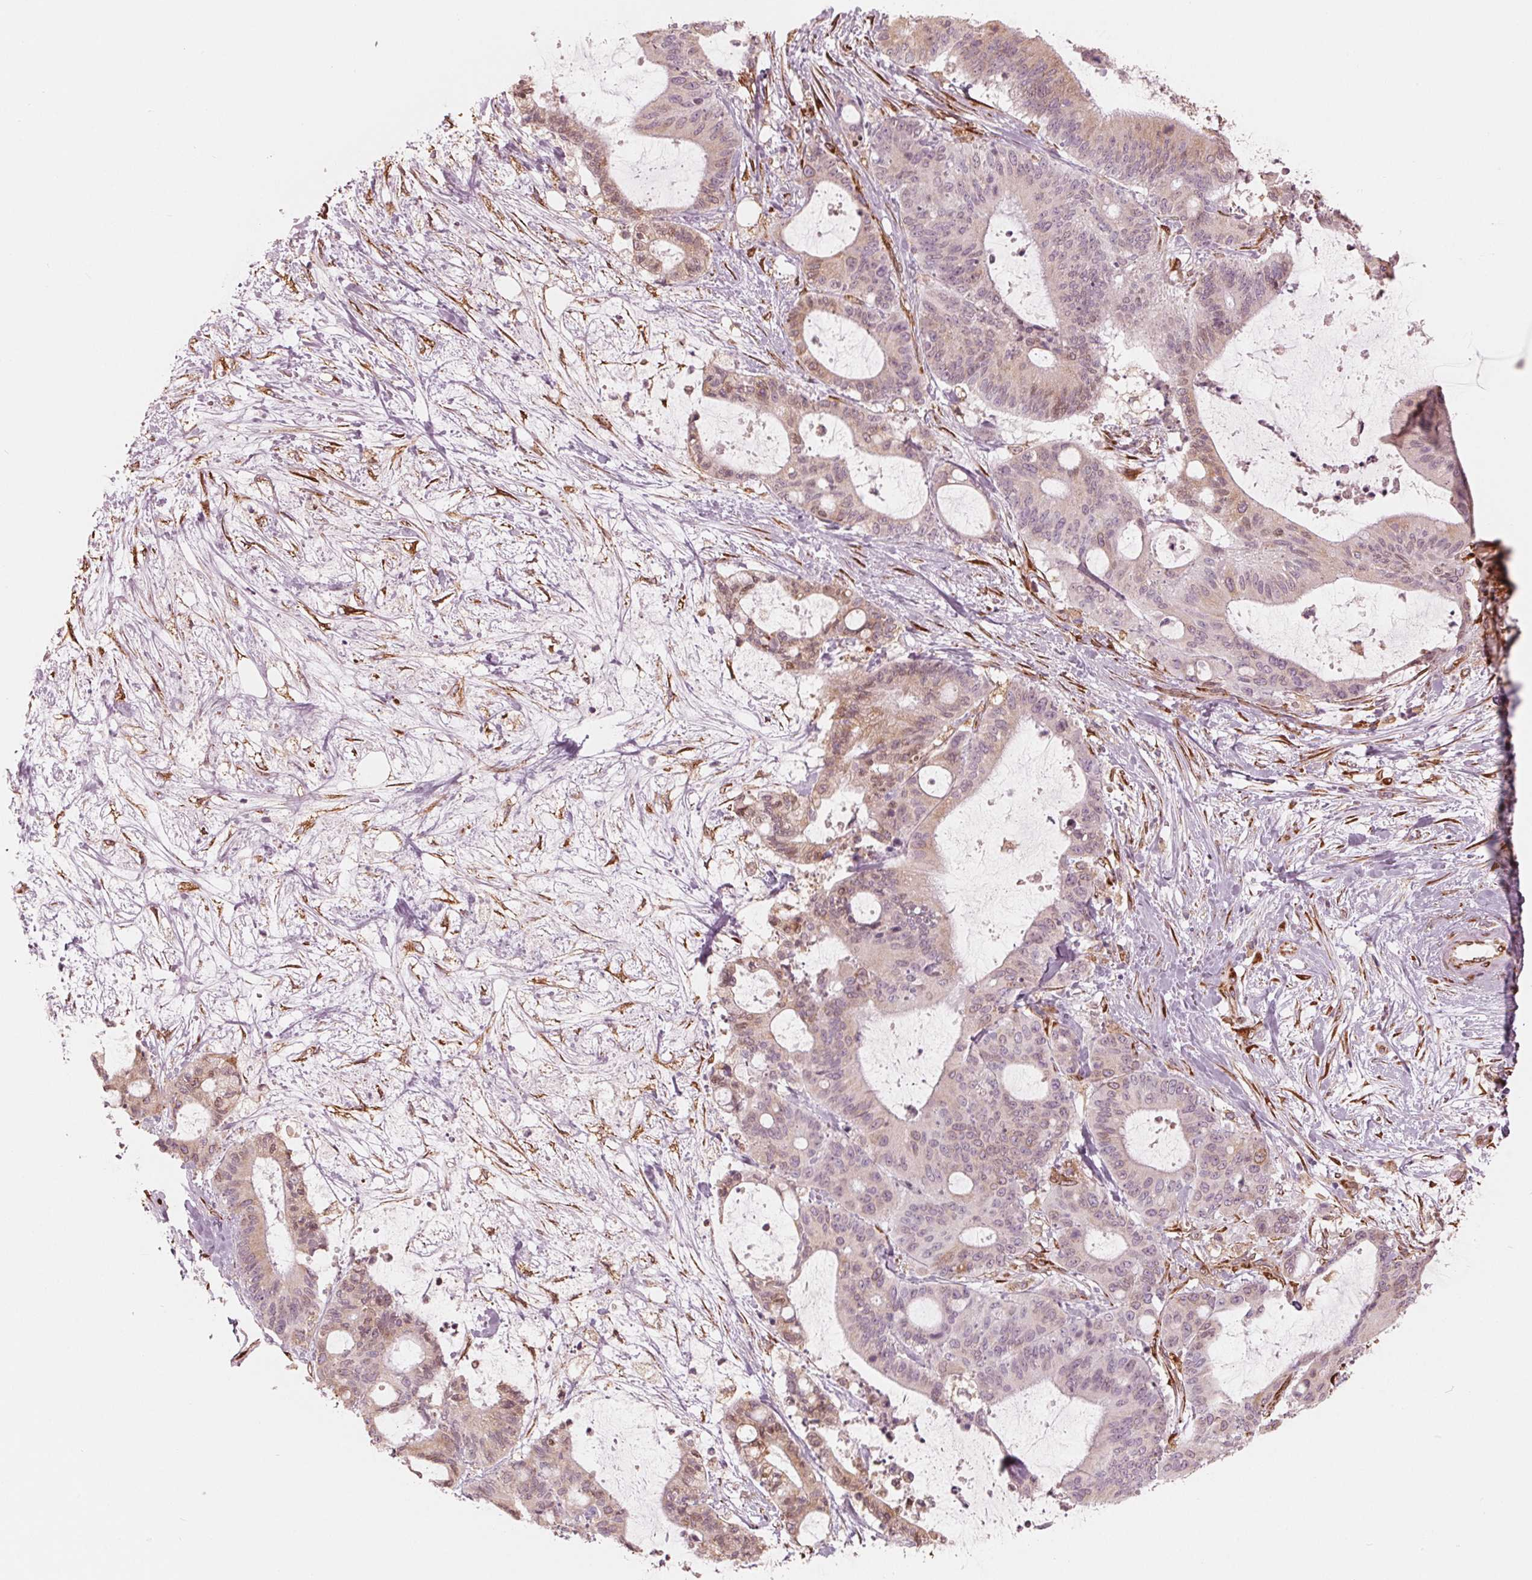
{"staining": {"intensity": "weak", "quantity": "25%-75%", "location": "cytoplasmic/membranous"}, "tissue": "liver cancer", "cell_type": "Tumor cells", "image_type": "cancer", "snomed": [{"axis": "morphology", "description": "Cholangiocarcinoma"}, {"axis": "topography", "description": "Liver"}], "caption": "The histopathology image displays staining of liver cholangiocarcinoma, revealing weak cytoplasmic/membranous protein staining (brown color) within tumor cells. (brown staining indicates protein expression, while blue staining denotes nuclei).", "gene": "IKBIP", "patient": {"sex": "female", "age": 73}}